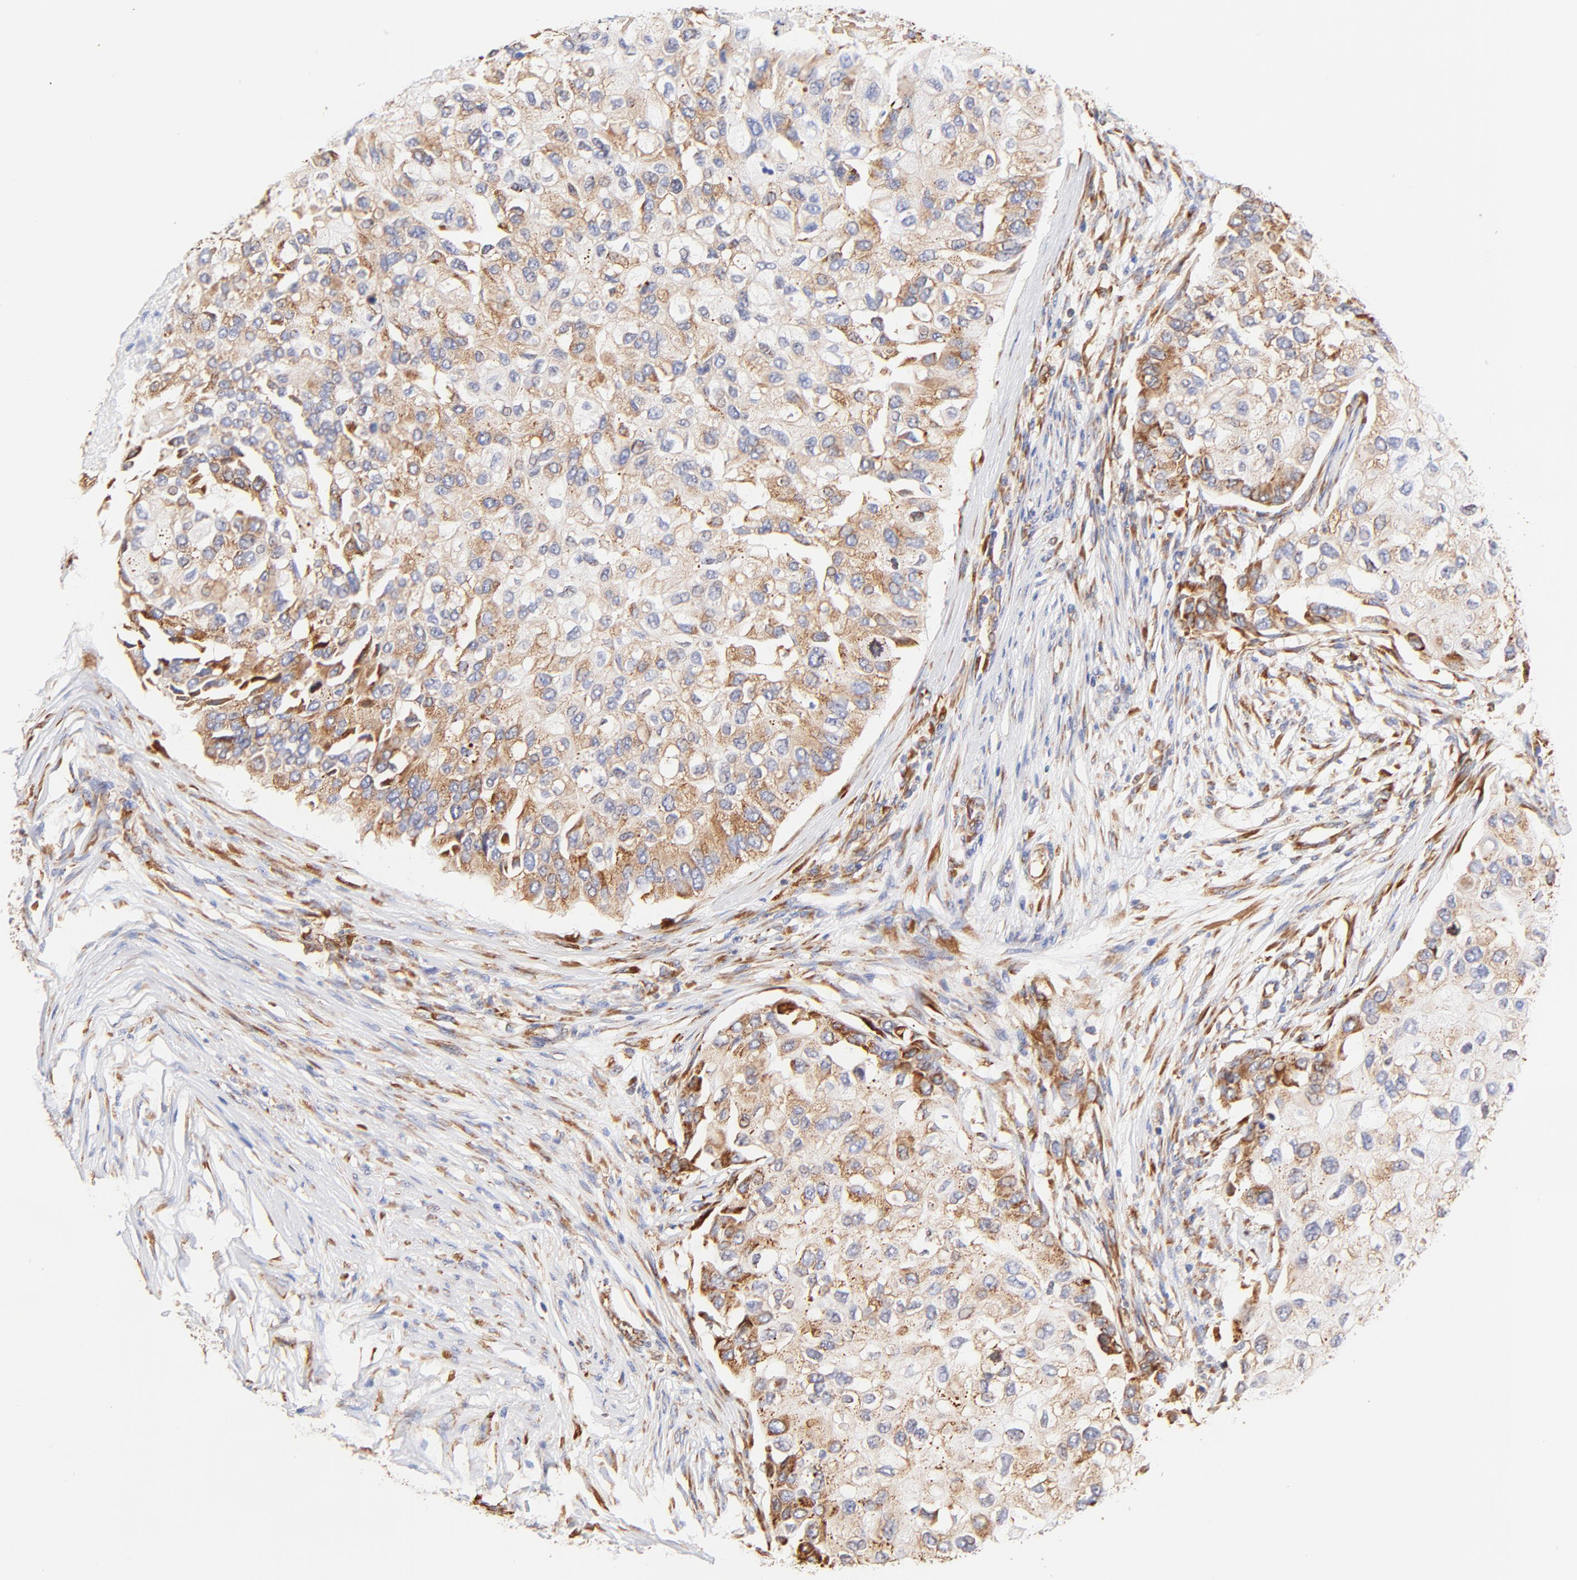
{"staining": {"intensity": "moderate", "quantity": ">75%", "location": "cytoplasmic/membranous"}, "tissue": "breast cancer", "cell_type": "Tumor cells", "image_type": "cancer", "snomed": [{"axis": "morphology", "description": "Normal tissue, NOS"}, {"axis": "morphology", "description": "Duct carcinoma"}, {"axis": "topography", "description": "Breast"}], "caption": "Tumor cells exhibit medium levels of moderate cytoplasmic/membranous positivity in about >75% of cells in human breast infiltrating ductal carcinoma.", "gene": "RPL27", "patient": {"sex": "female", "age": 49}}